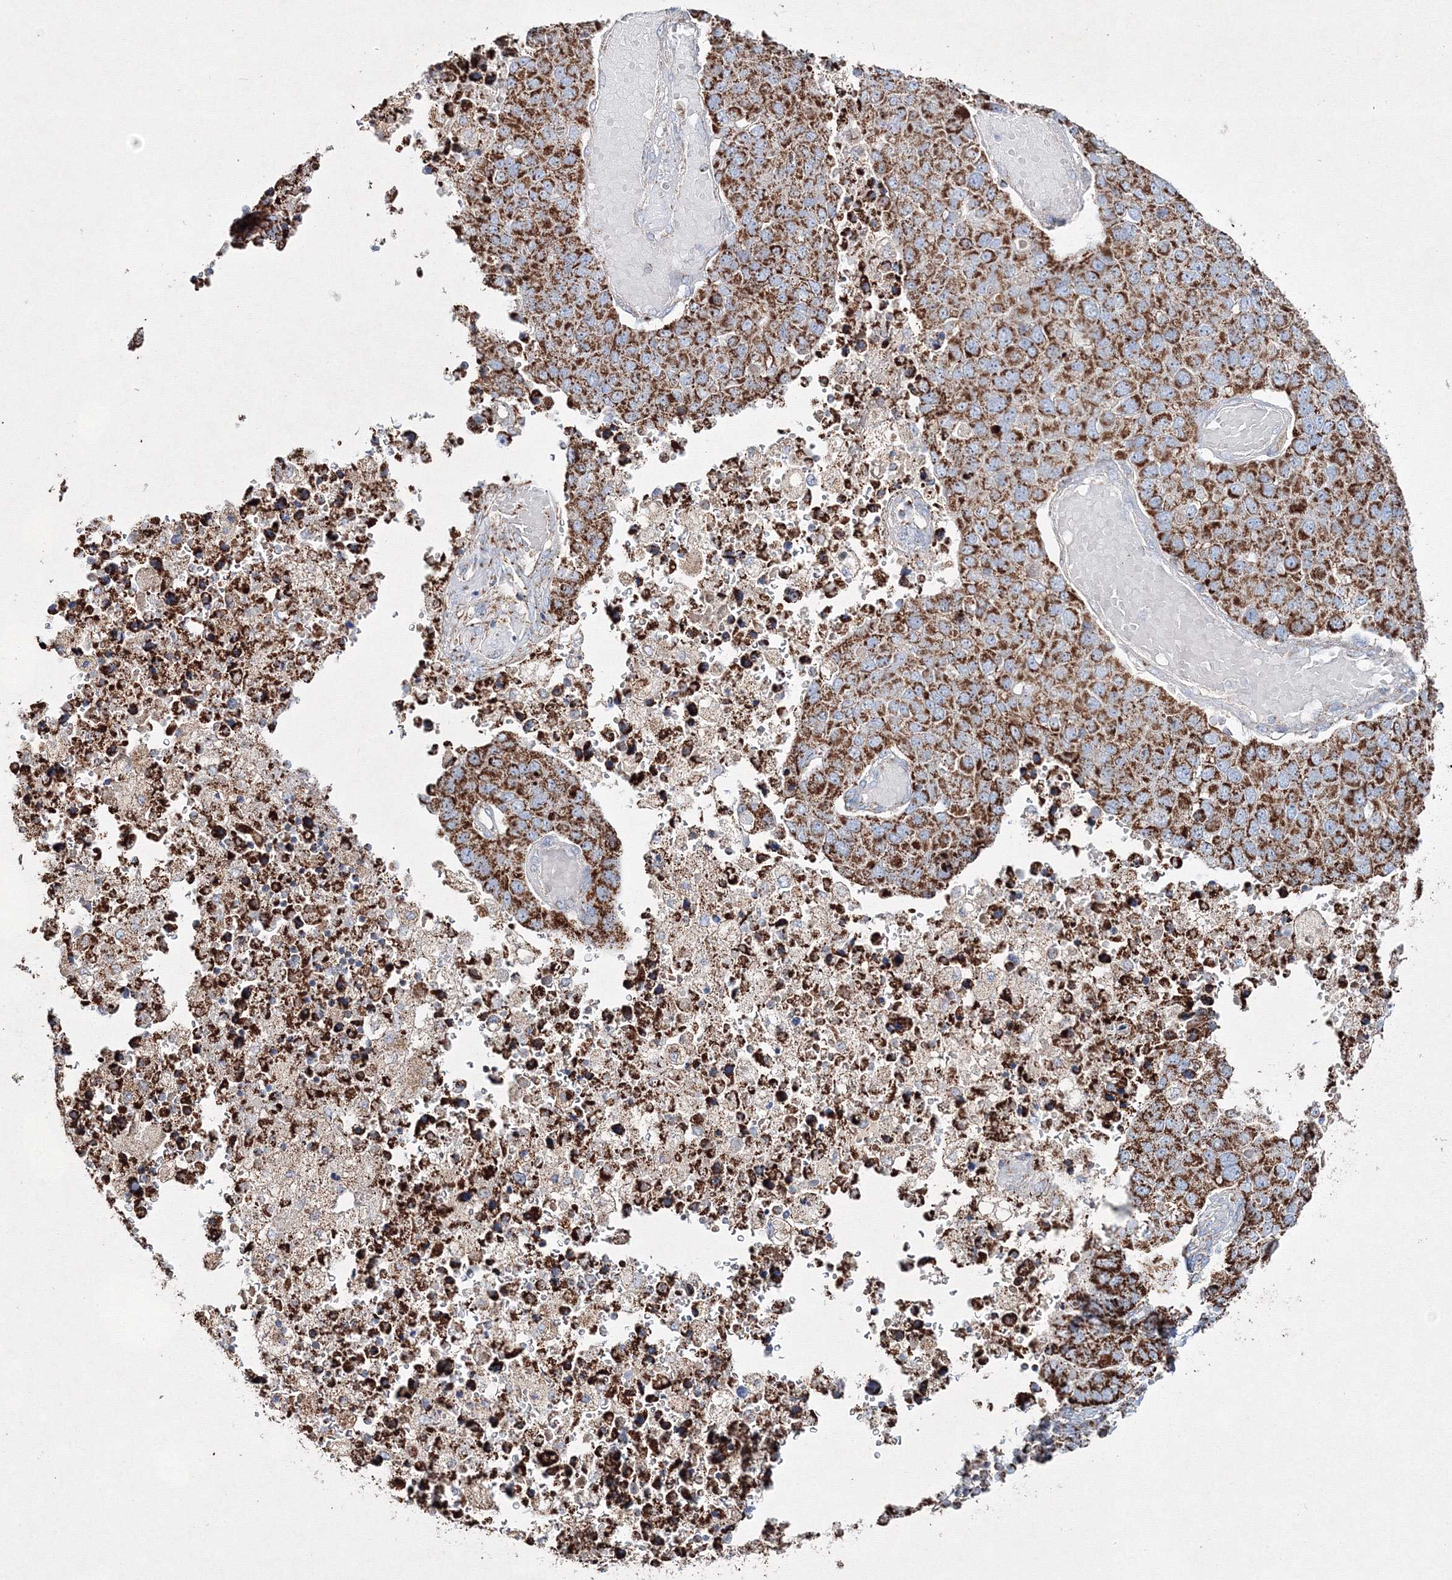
{"staining": {"intensity": "moderate", "quantity": ">75%", "location": "cytoplasmic/membranous"}, "tissue": "pancreatic cancer", "cell_type": "Tumor cells", "image_type": "cancer", "snomed": [{"axis": "morphology", "description": "Adenocarcinoma, NOS"}, {"axis": "topography", "description": "Pancreas"}], "caption": "A high-resolution photomicrograph shows immunohistochemistry staining of pancreatic adenocarcinoma, which demonstrates moderate cytoplasmic/membranous expression in about >75% of tumor cells. The staining was performed using DAB, with brown indicating positive protein expression. Nuclei are stained blue with hematoxylin.", "gene": "IGSF9", "patient": {"sex": "female", "age": 61}}